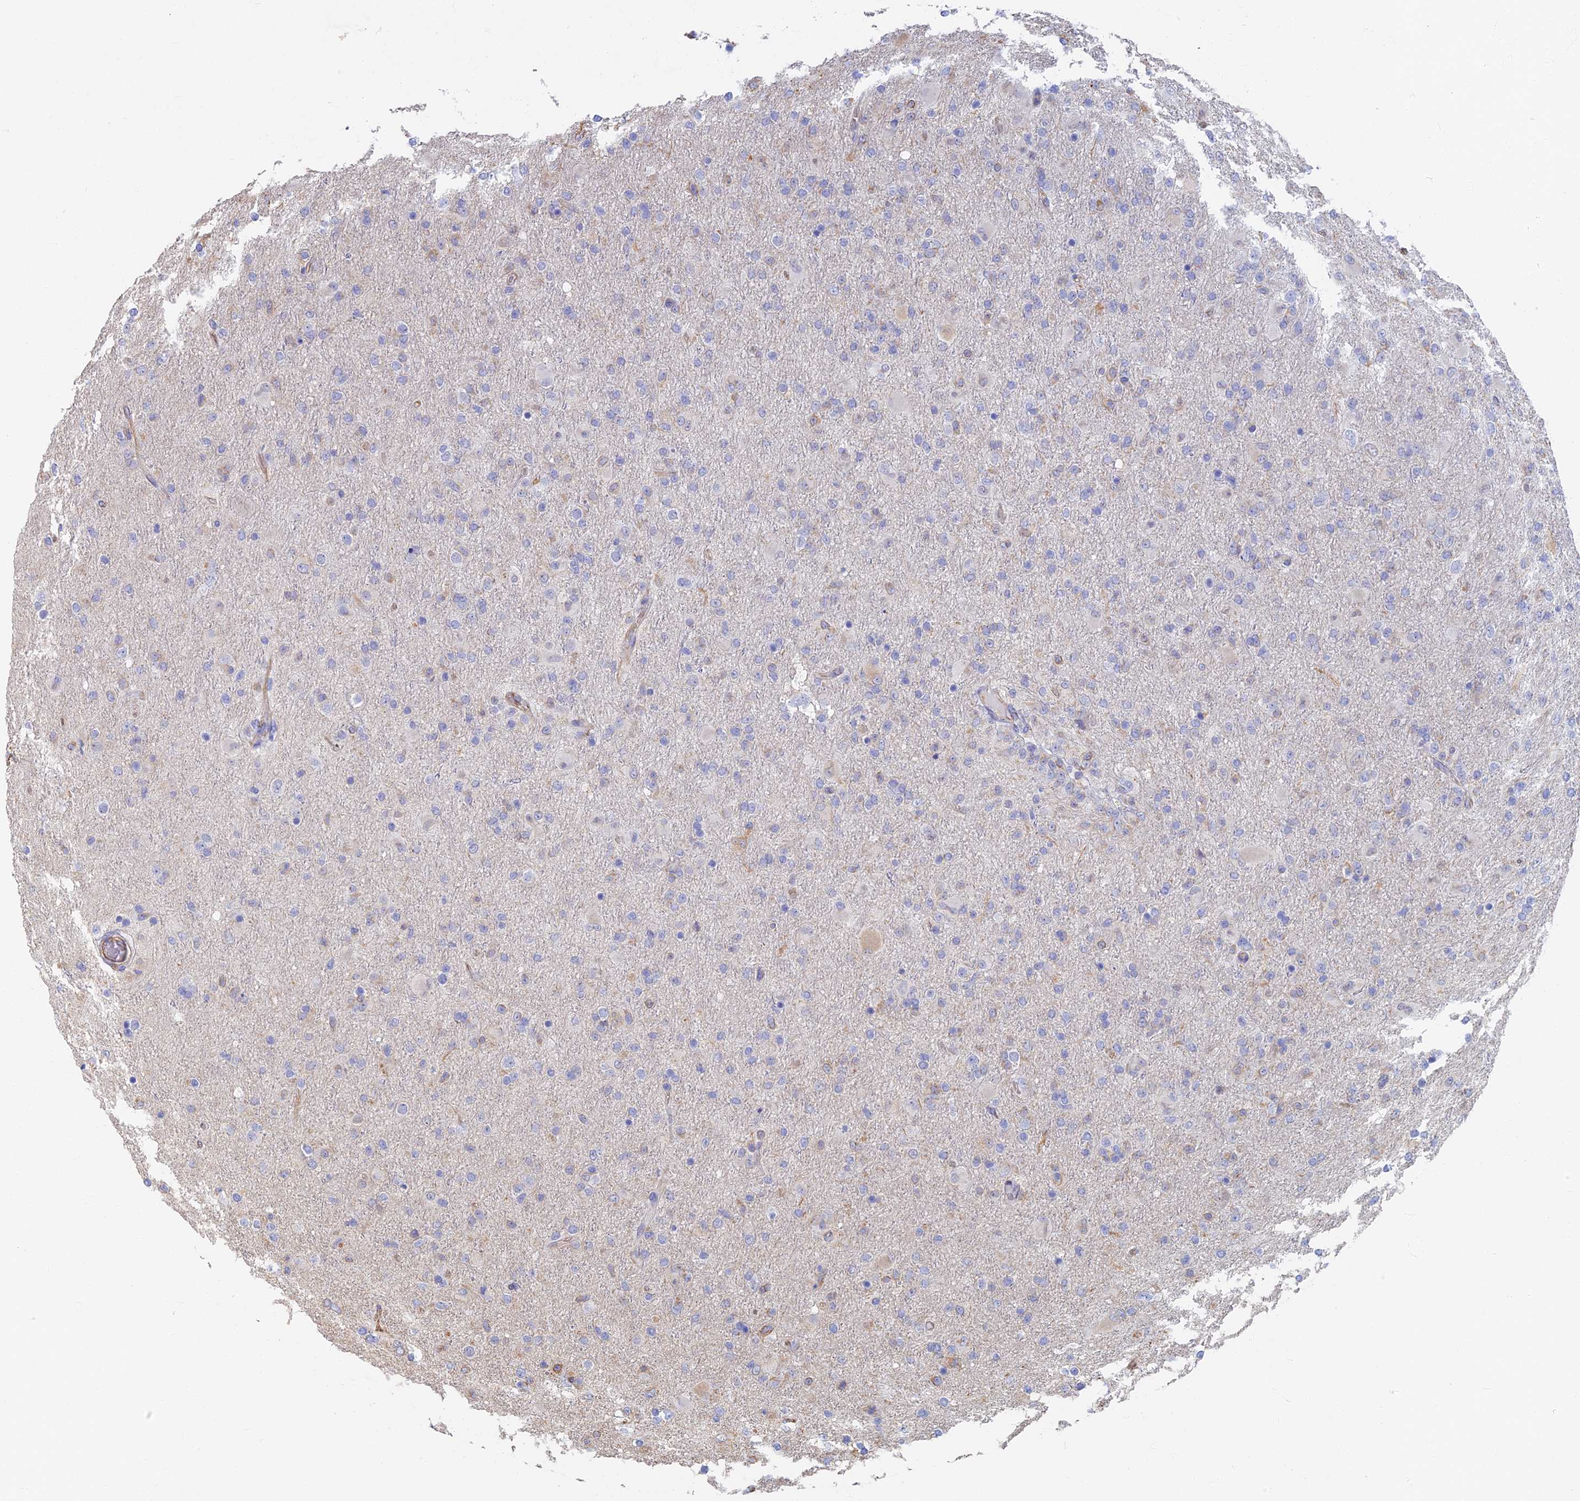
{"staining": {"intensity": "negative", "quantity": "none", "location": "none"}, "tissue": "glioma", "cell_type": "Tumor cells", "image_type": "cancer", "snomed": [{"axis": "morphology", "description": "Glioma, malignant, Low grade"}, {"axis": "topography", "description": "Brain"}], "caption": "High magnification brightfield microscopy of malignant glioma (low-grade) stained with DAB (3,3'-diaminobenzidine) (brown) and counterstained with hematoxylin (blue): tumor cells show no significant staining.", "gene": "RMC1", "patient": {"sex": "male", "age": 65}}